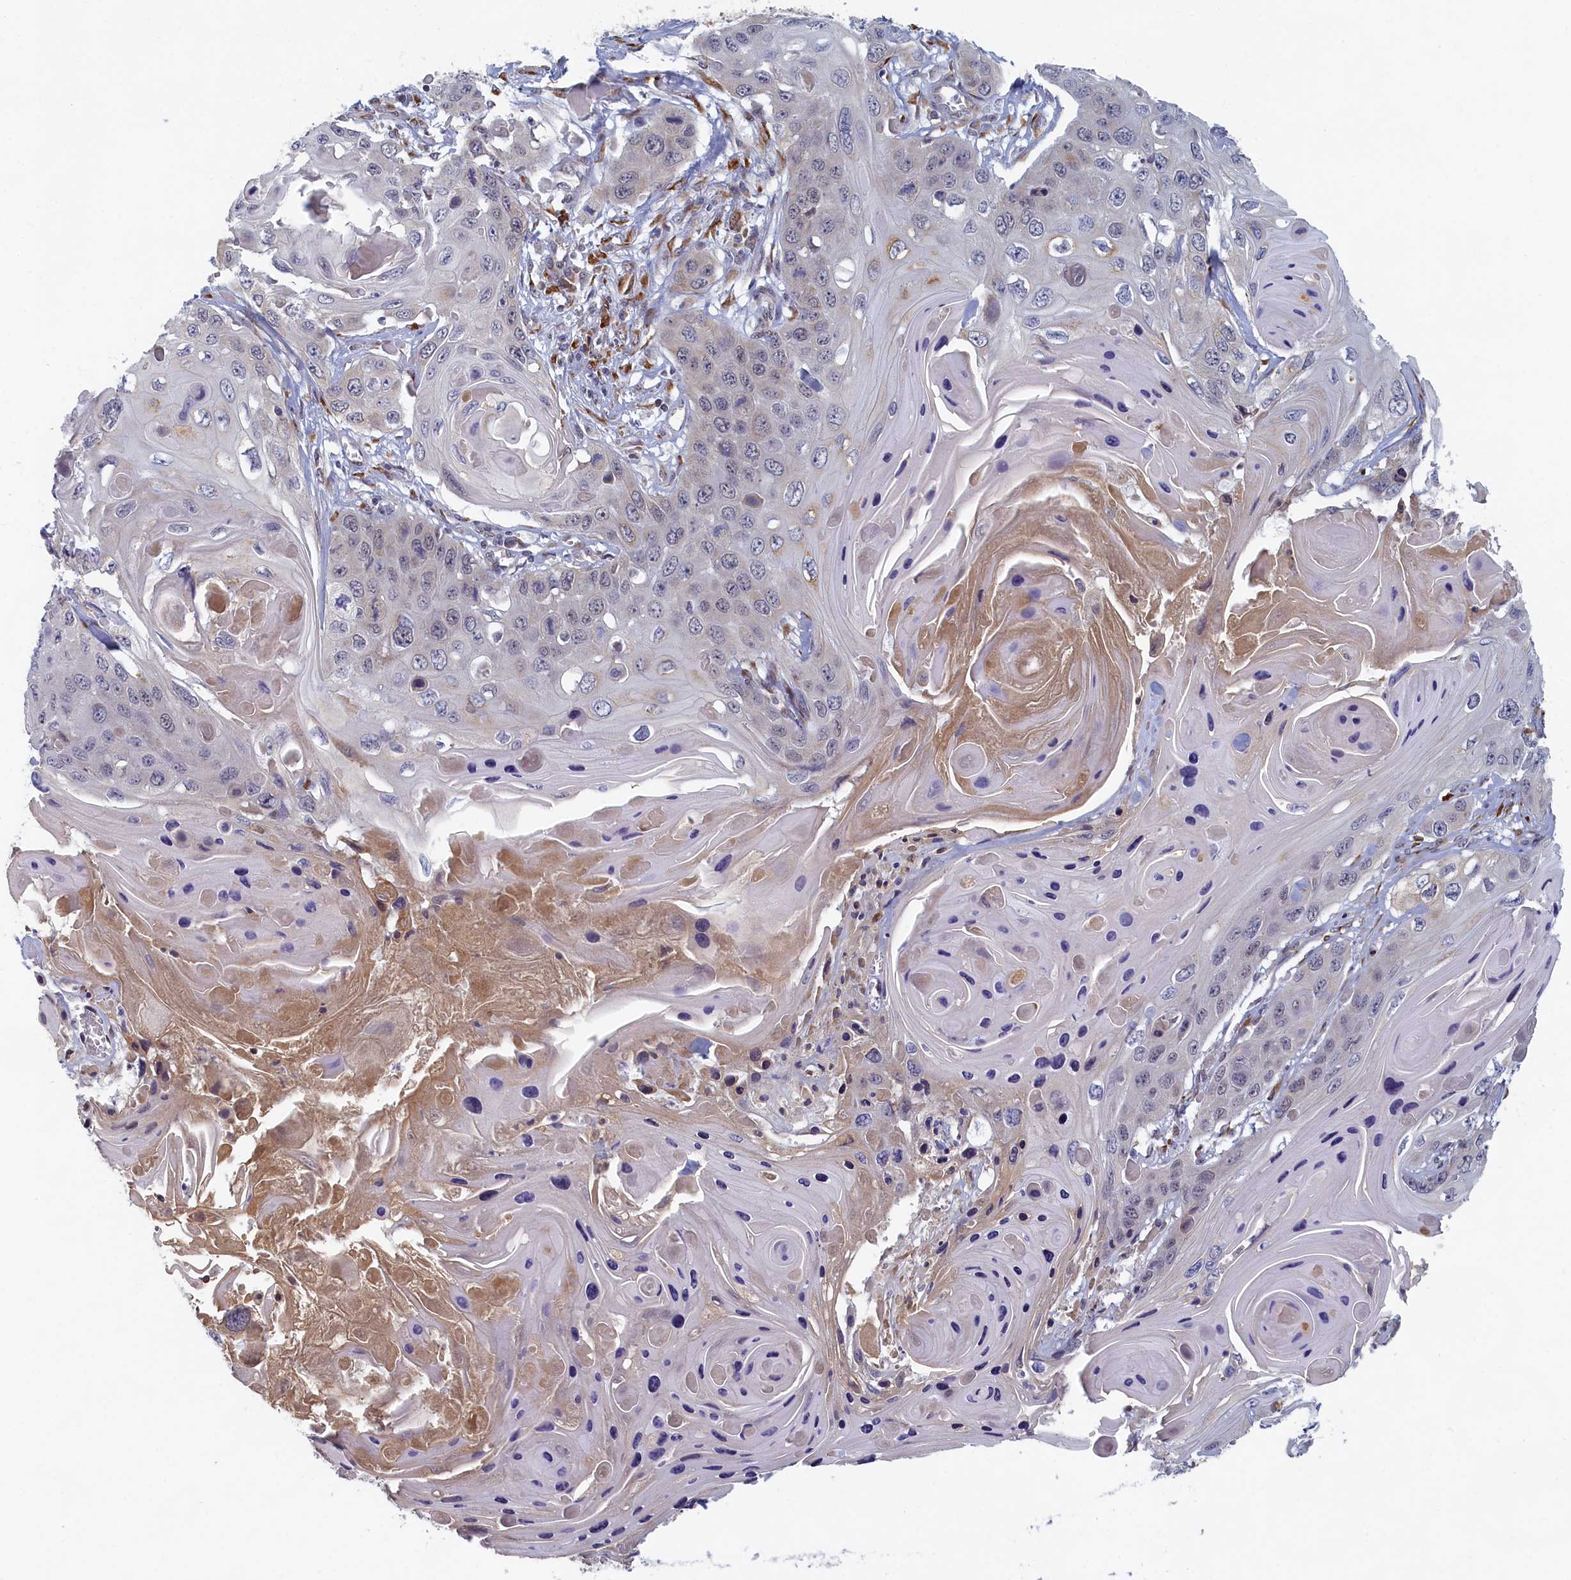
{"staining": {"intensity": "negative", "quantity": "none", "location": "none"}, "tissue": "skin cancer", "cell_type": "Tumor cells", "image_type": "cancer", "snomed": [{"axis": "morphology", "description": "Squamous cell carcinoma, NOS"}, {"axis": "topography", "description": "Skin"}], "caption": "DAB (3,3'-diaminobenzidine) immunohistochemical staining of human squamous cell carcinoma (skin) demonstrates no significant positivity in tumor cells.", "gene": "DNAJC17", "patient": {"sex": "male", "age": 55}}